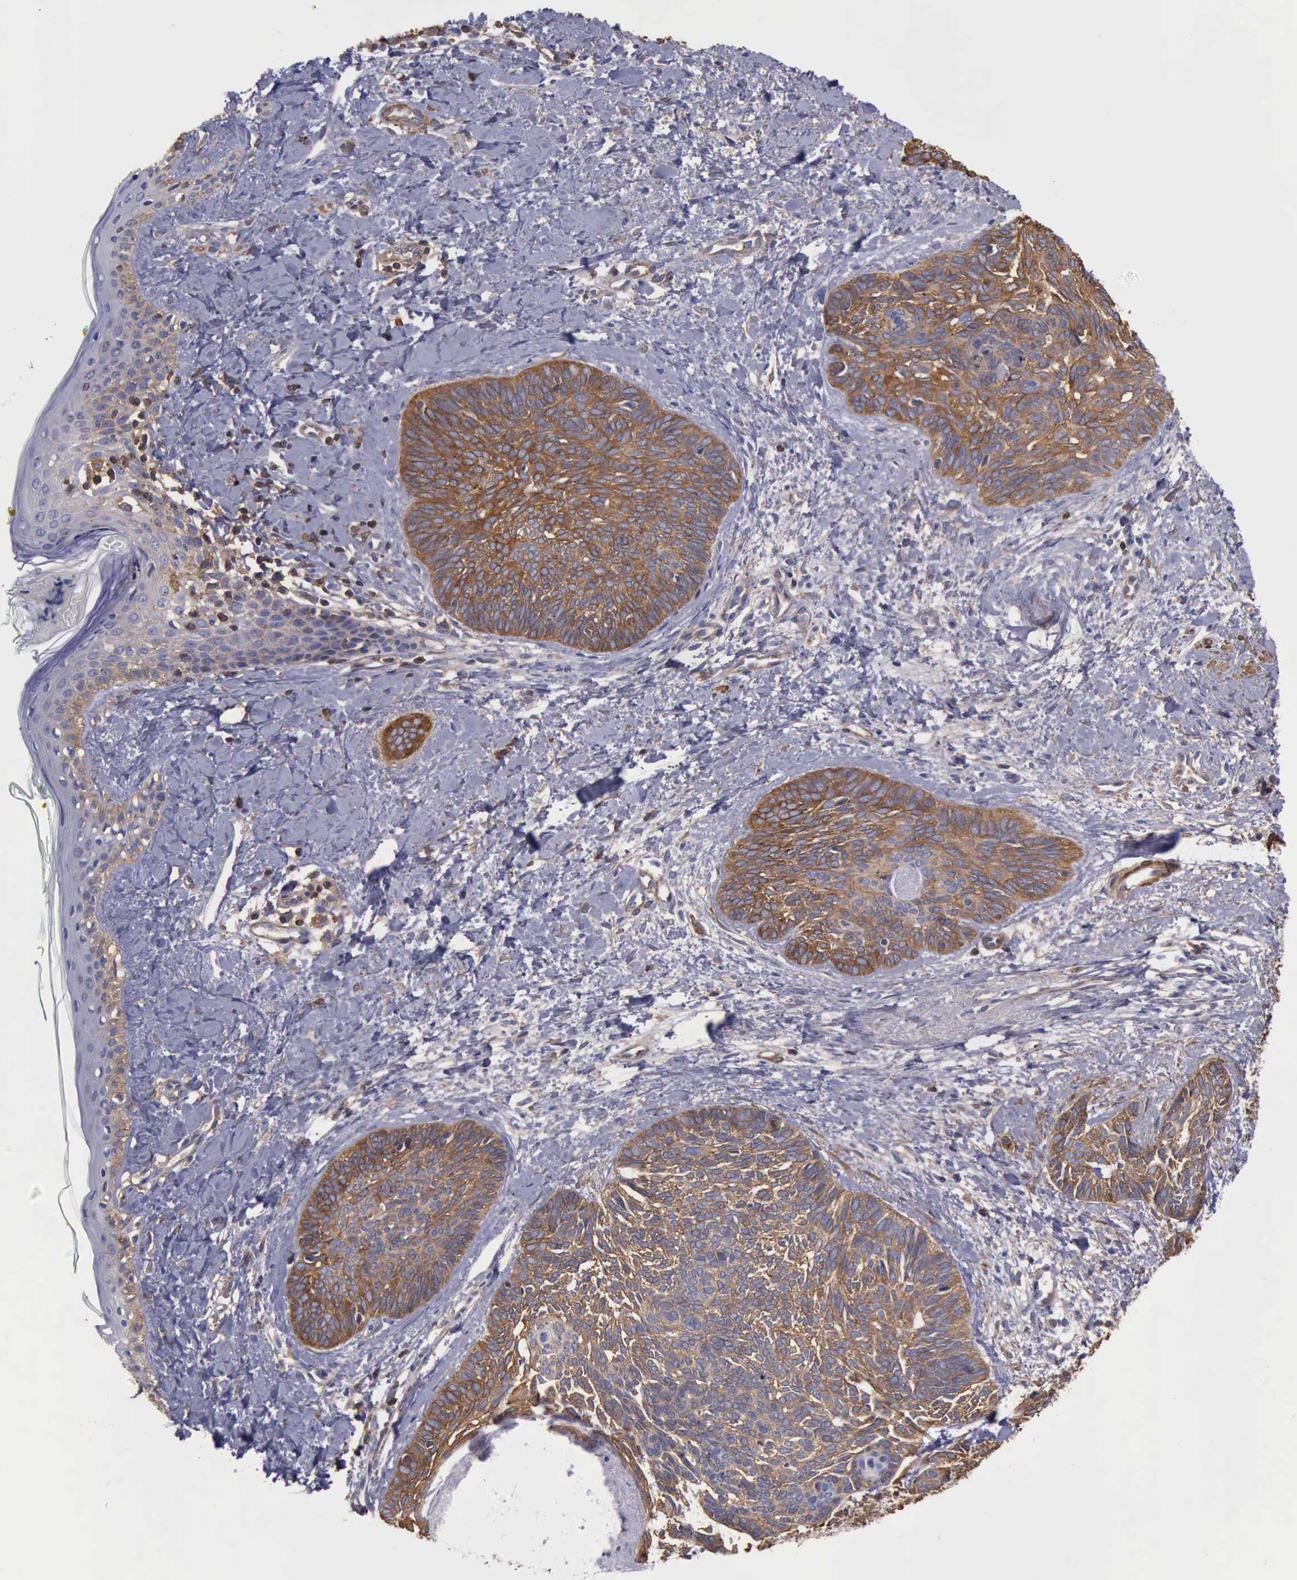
{"staining": {"intensity": "strong", "quantity": ">75%", "location": "cytoplasmic/membranous"}, "tissue": "skin cancer", "cell_type": "Tumor cells", "image_type": "cancer", "snomed": [{"axis": "morphology", "description": "Basal cell carcinoma"}, {"axis": "topography", "description": "Skin"}], "caption": "Human basal cell carcinoma (skin) stained for a protein (brown) exhibits strong cytoplasmic/membranous positive staining in approximately >75% of tumor cells.", "gene": "FLNA", "patient": {"sex": "female", "age": 81}}